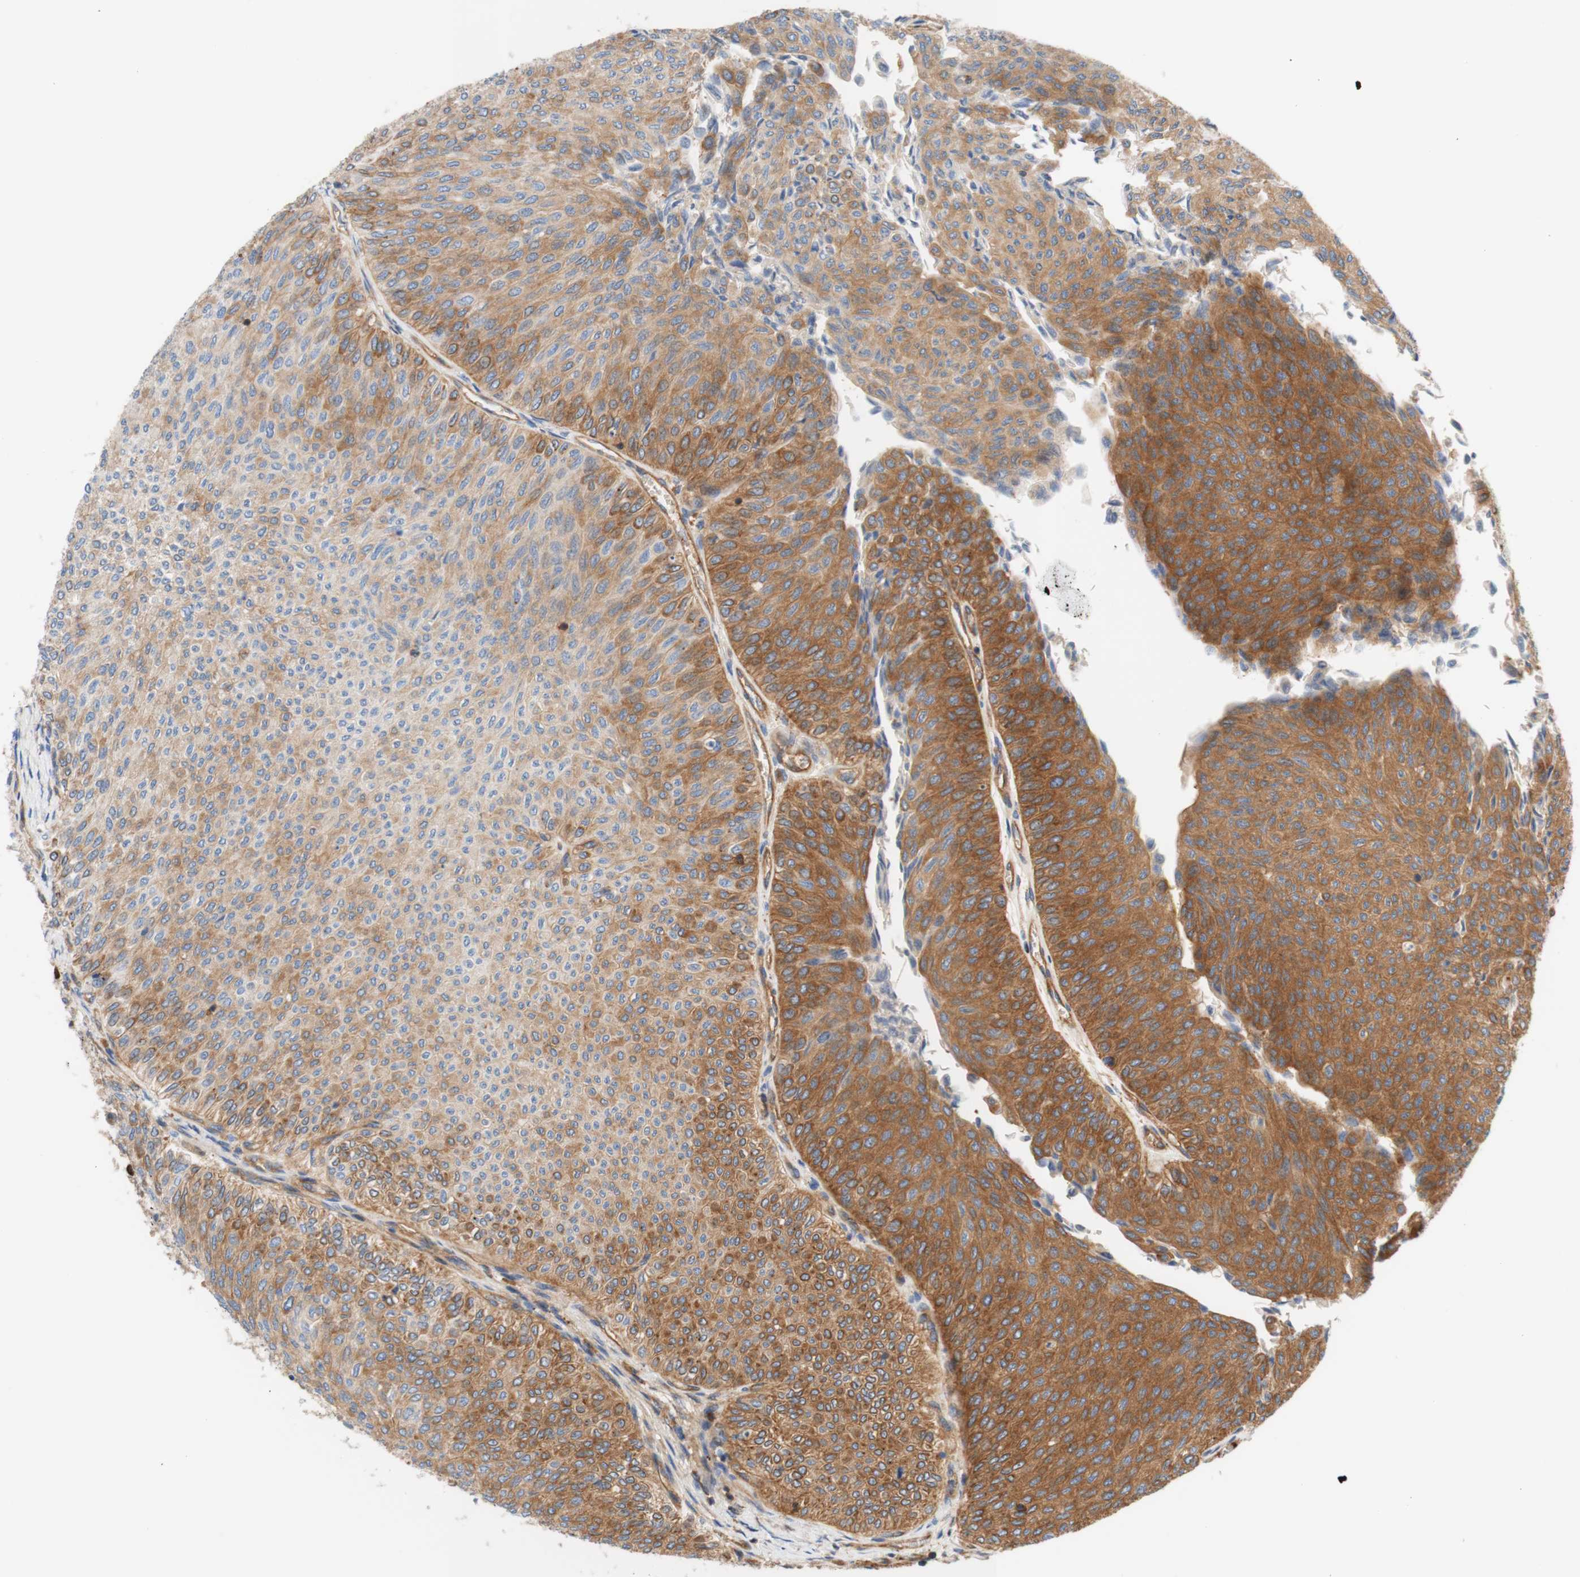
{"staining": {"intensity": "moderate", "quantity": "25%-75%", "location": "cytoplasmic/membranous"}, "tissue": "urothelial cancer", "cell_type": "Tumor cells", "image_type": "cancer", "snomed": [{"axis": "morphology", "description": "Urothelial carcinoma, Low grade"}, {"axis": "topography", "description": "Urinary bladder"}], "caption": "Immunohistochemistry (IHC) image of human urothelial cancer stained for a protein (brown), which shows medium levels of moderate cytoplasmic/membranous expression in approximately 25%-75% of tumor cells.", "gene": "STOM", "patient": {"sex": "male", "age": 78}}